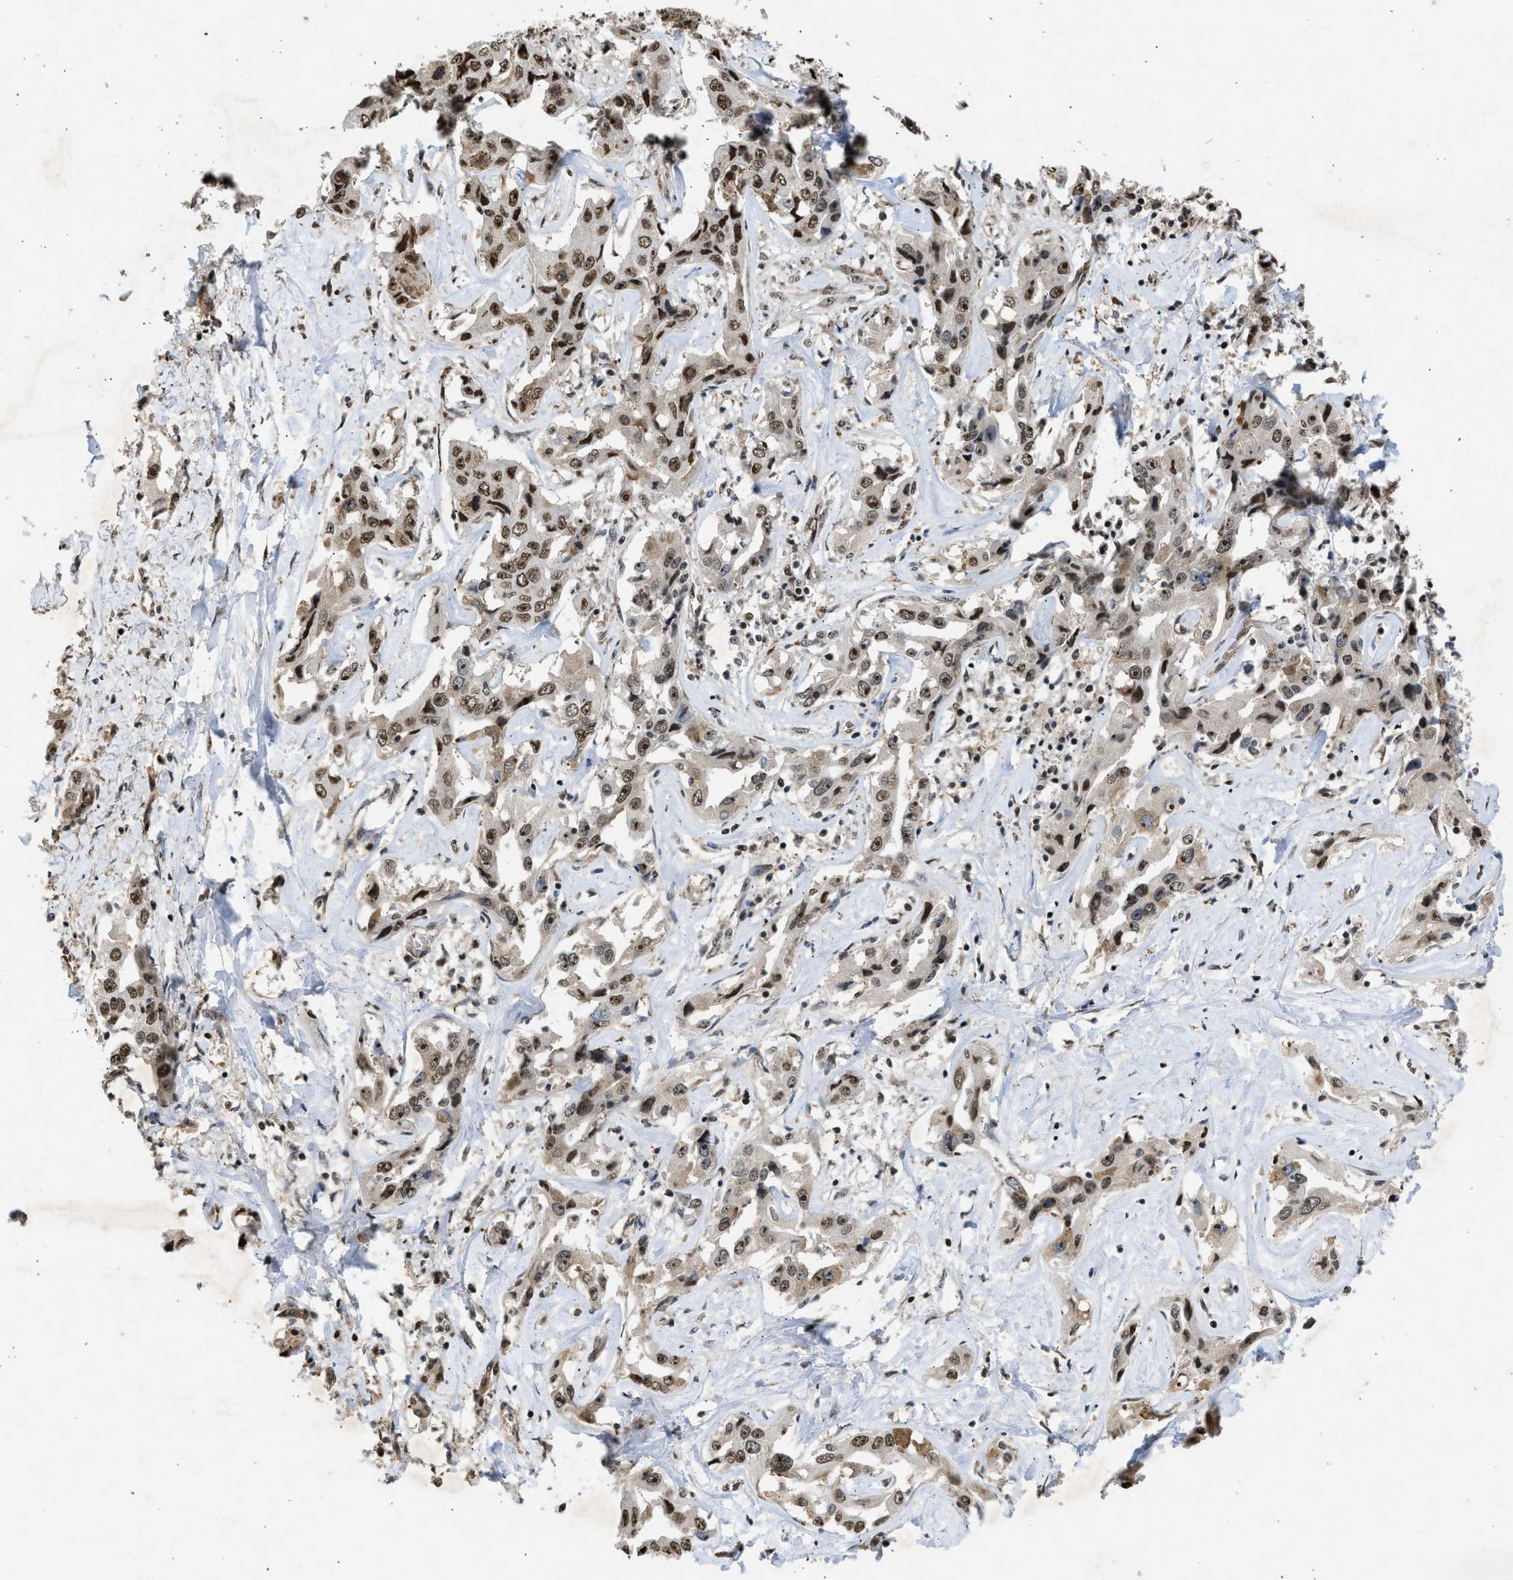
{"staining": {"intensity": "moderate", "quantity": ">75%", "location": "nuclear"}, "tissue": "liver cancer", "cell_type": "Tumor cells", "image_type": "cancer", "snomed": [{"axis": "morphology", "description": "Cholangiocarcinoma"}, {"axis": "topography", "description": "Liver"}], "caption": "Immunohistochemistry photomicrograph of neoplastic tissue: cholangiocarcinoma (liver) stained using IHC demonstrates medium levels of moderate protein expression localized specifically in the nuclear of tumor cells, appearing as a nuclear brown color.", "gene": "TFDP2", "patient": {"sex": "male", "age": 59}}